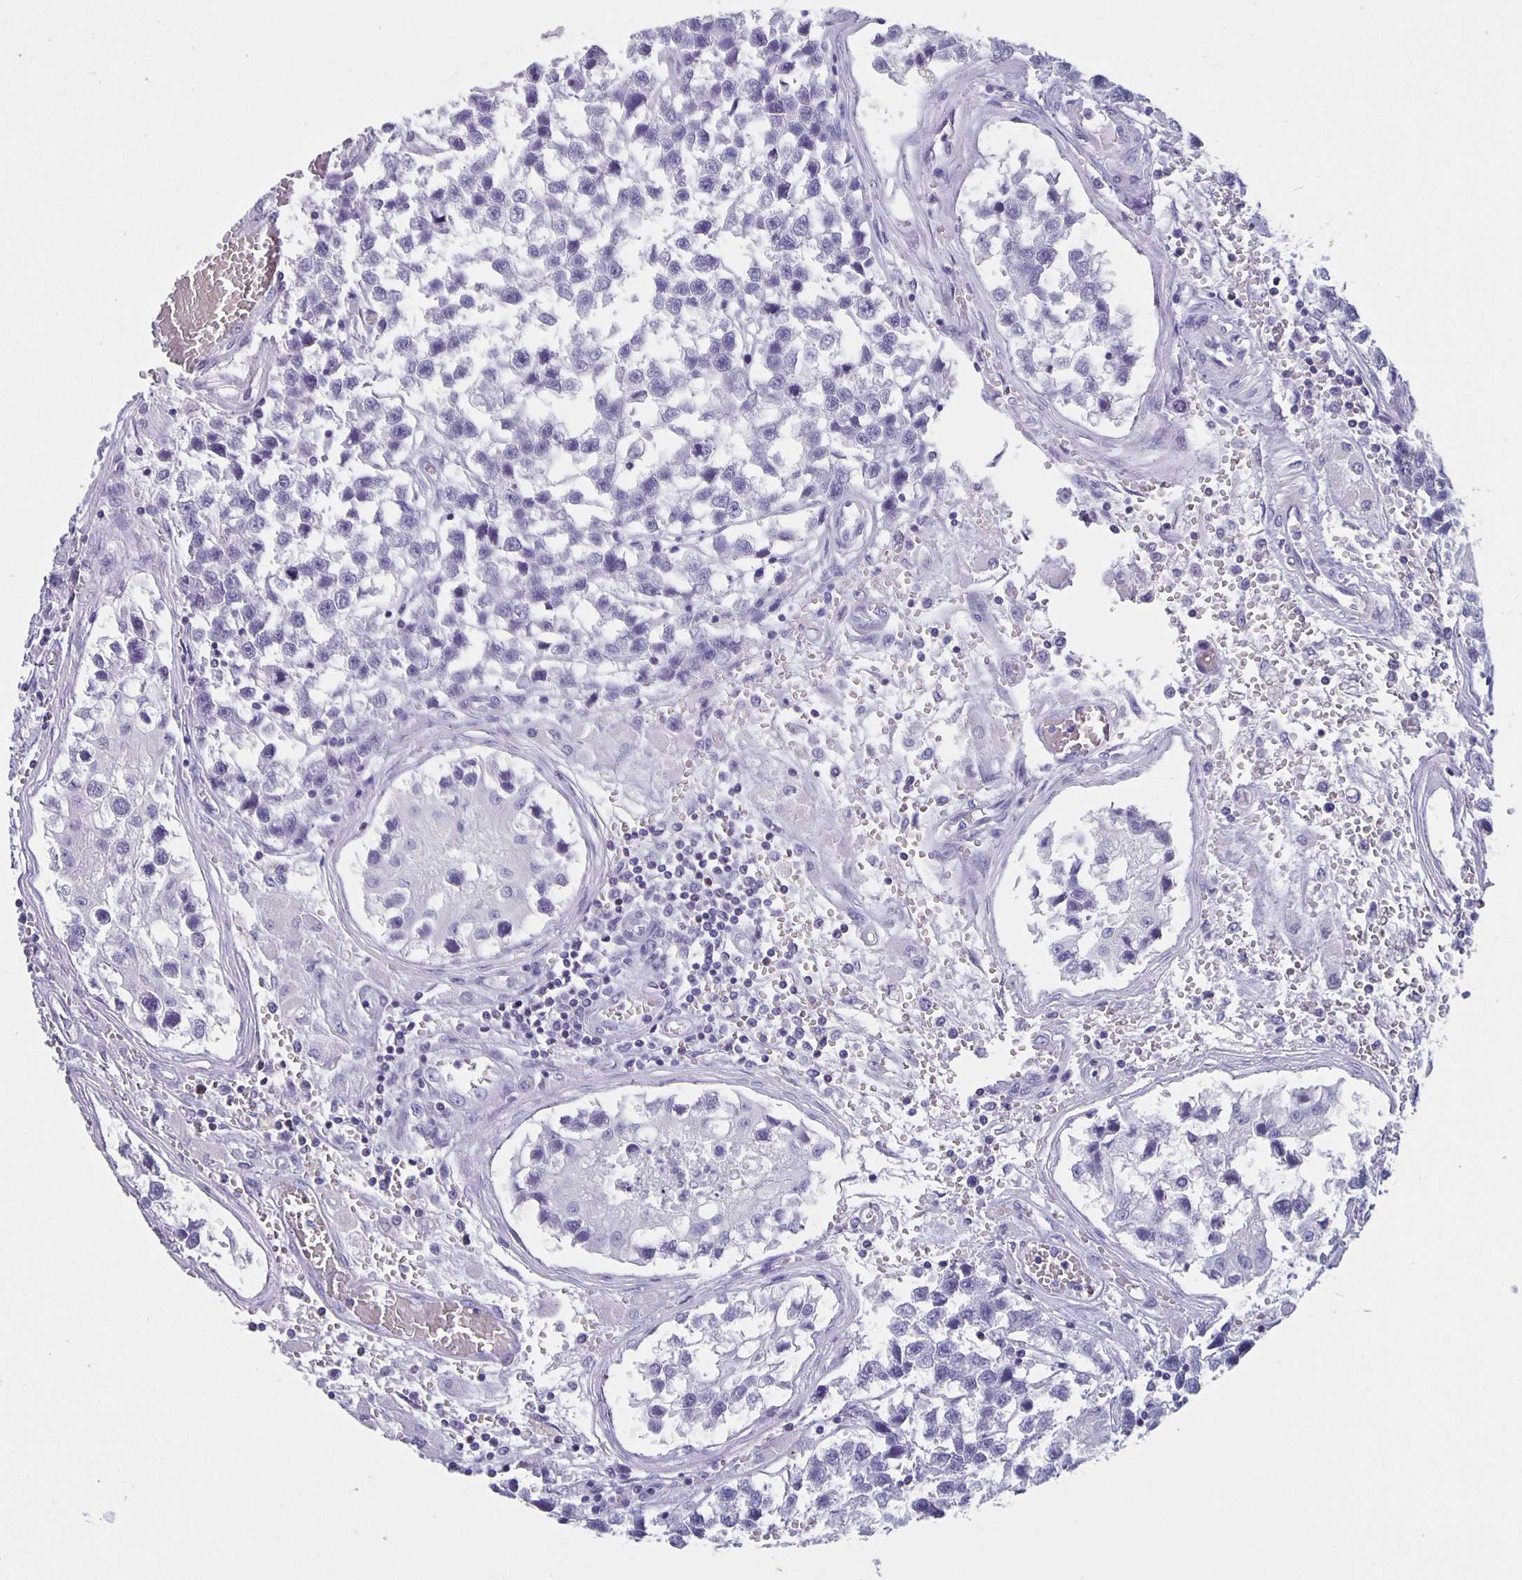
{"staining": {"intensity": "negative", "quantity": "none", "location": "none"}, "tissue": "testis cancer", "cell_type": "Tumor cells", "image_type": "cancer", "snomed": [{"axis": "morphology", "description": "Seminoma, NOS"}, {"axis": "topography", "description": "Testis"}], "caption": "This is an immunohistochemistry (IHC) photomicrograph of testis seminoma. There is no staining in tumor cells.", "gene": "SATB2", "patient": {"sex": "male", "age": 26}}